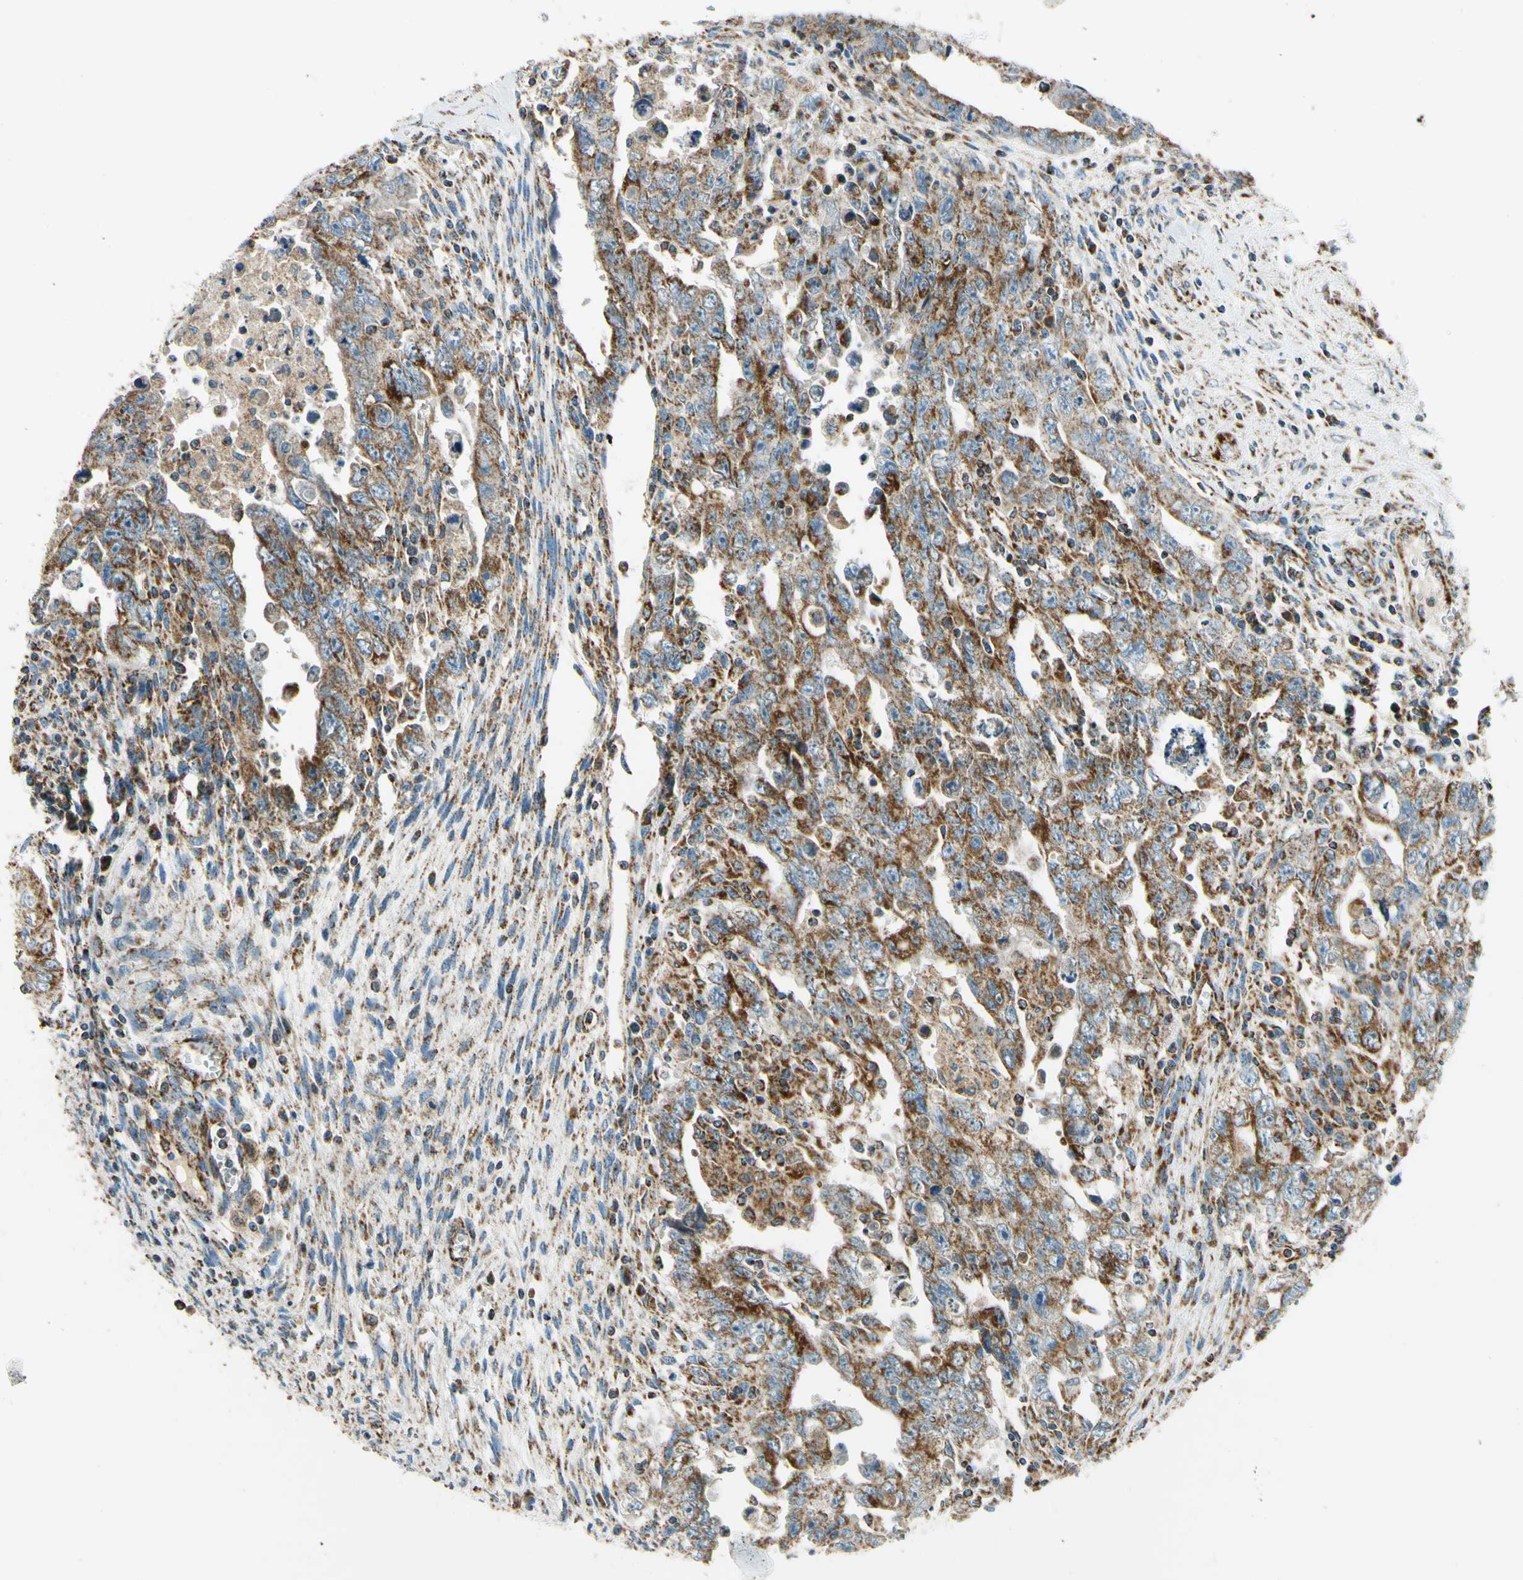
{"staining": {"intensity": "moderate", "quantity": ">75%", "location": "cytoplasmic/membranous"}, "tissue": "testis cancer", "cell_type": "Tumor cells", "image_type": "cancer", "snomed": [{"axis": "morphology", "description": "Carcinoma, Embryonal, NOS"}, {"axis": "topography", "description": "Testis"}], "caption": "Immunohistochemical staining of embryonal carcinoma (testis) shows medium levels of moderate cytoplasmic/membranous protein staining in about >75% of tumor cells.", "gene": "MAVS", "patient": {"sex": "male", "age": 28}}